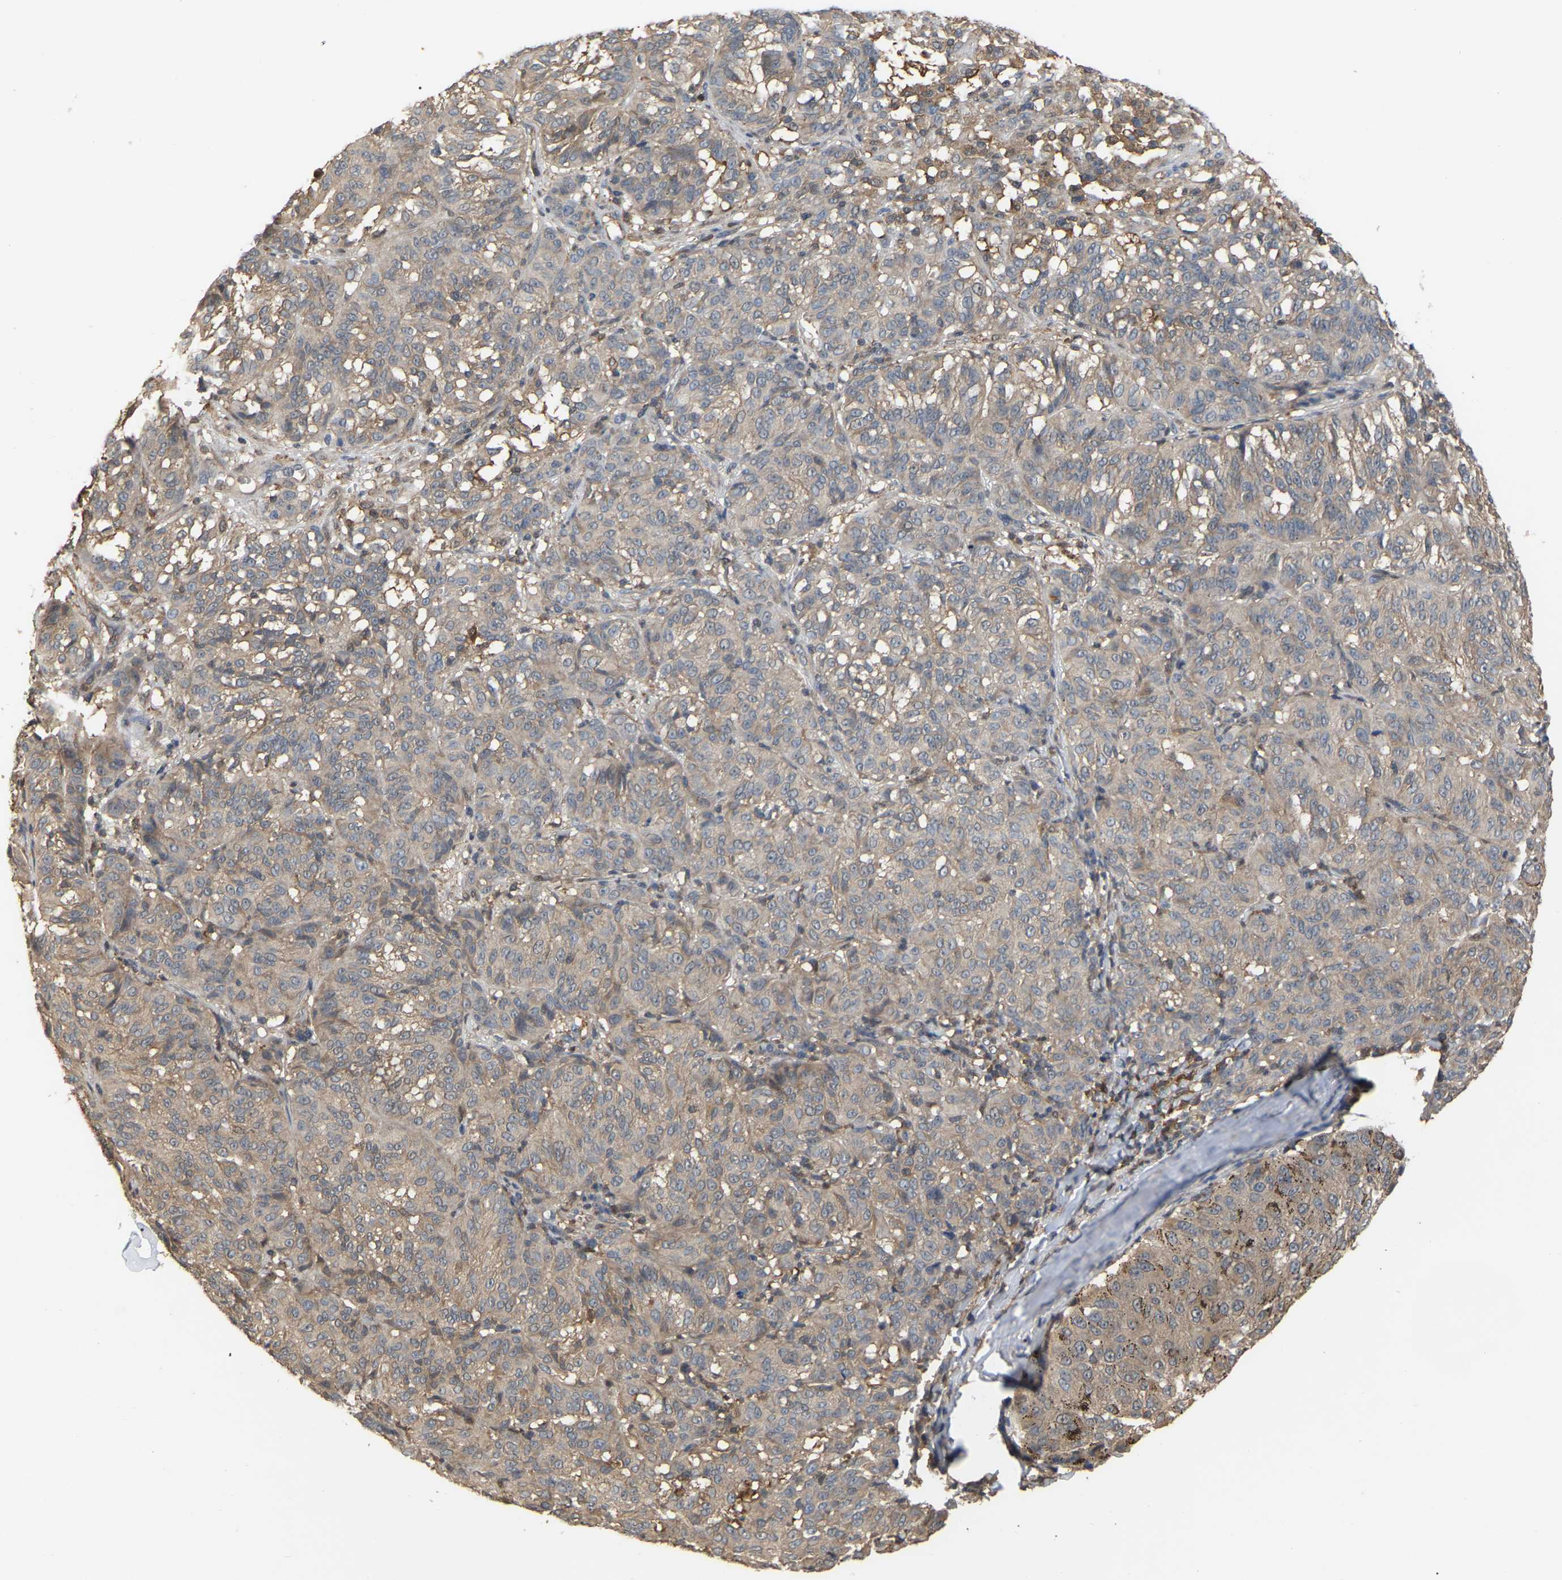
{"staining": {"intensity": "weak", "quantity": "25%-75%", "location": "cytoplasmic/membranous"}, "tissue": "melanoma", "cell_type": "Tumor cells", "image_type": "cancer", "snomed": [{"axis": "morphology", "description": "Malignant melanoma, NOS"}, {"axis": "topography", "description": "Skin"}], "caption": "A micrograph showing weak cytoplasmic/membranous expression in about 25%-75% of tumor cells in malignant melanoma, as visualized by brown immunohistochemical staining.", "gene": "MTPN", "patient": {"sex": "female", "age": 72}}